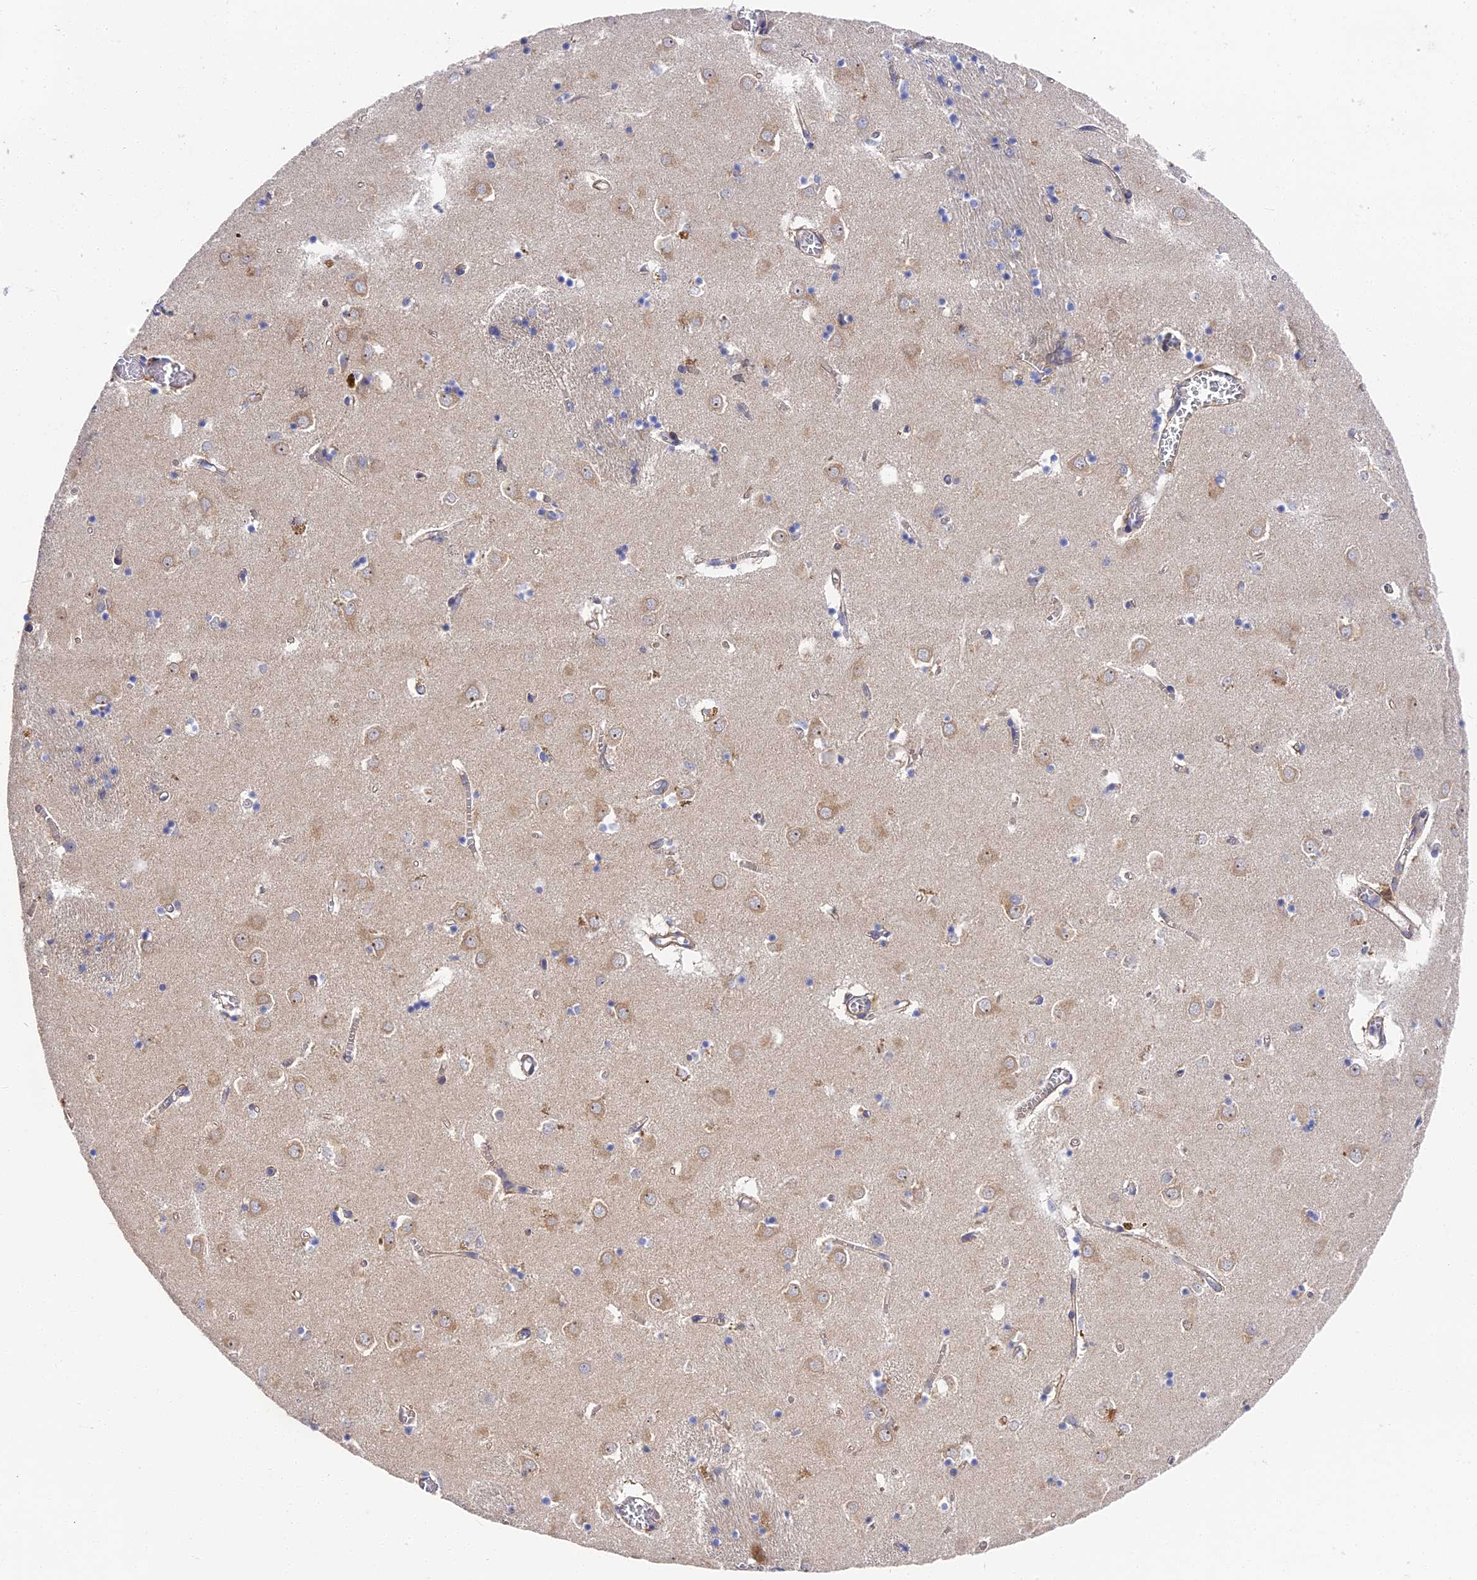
{"staining": {"intensity": "negative", "quantity": "none", "location": "none"}, "tissue": "caudate", "cell_type": "Glial cells", "image_type": "normal", "snomed": [{"axis": "morphology", "description": "Normal tissue, NOS"}, {"axis": "topography", "description": "Lateral ventricle wall"}], "caption": "Protein analysis of benign caudate demonstrates no significant staining in glial cells.", "gene": "CCDC113", "patient": {"sex": "male", "age": 70}}